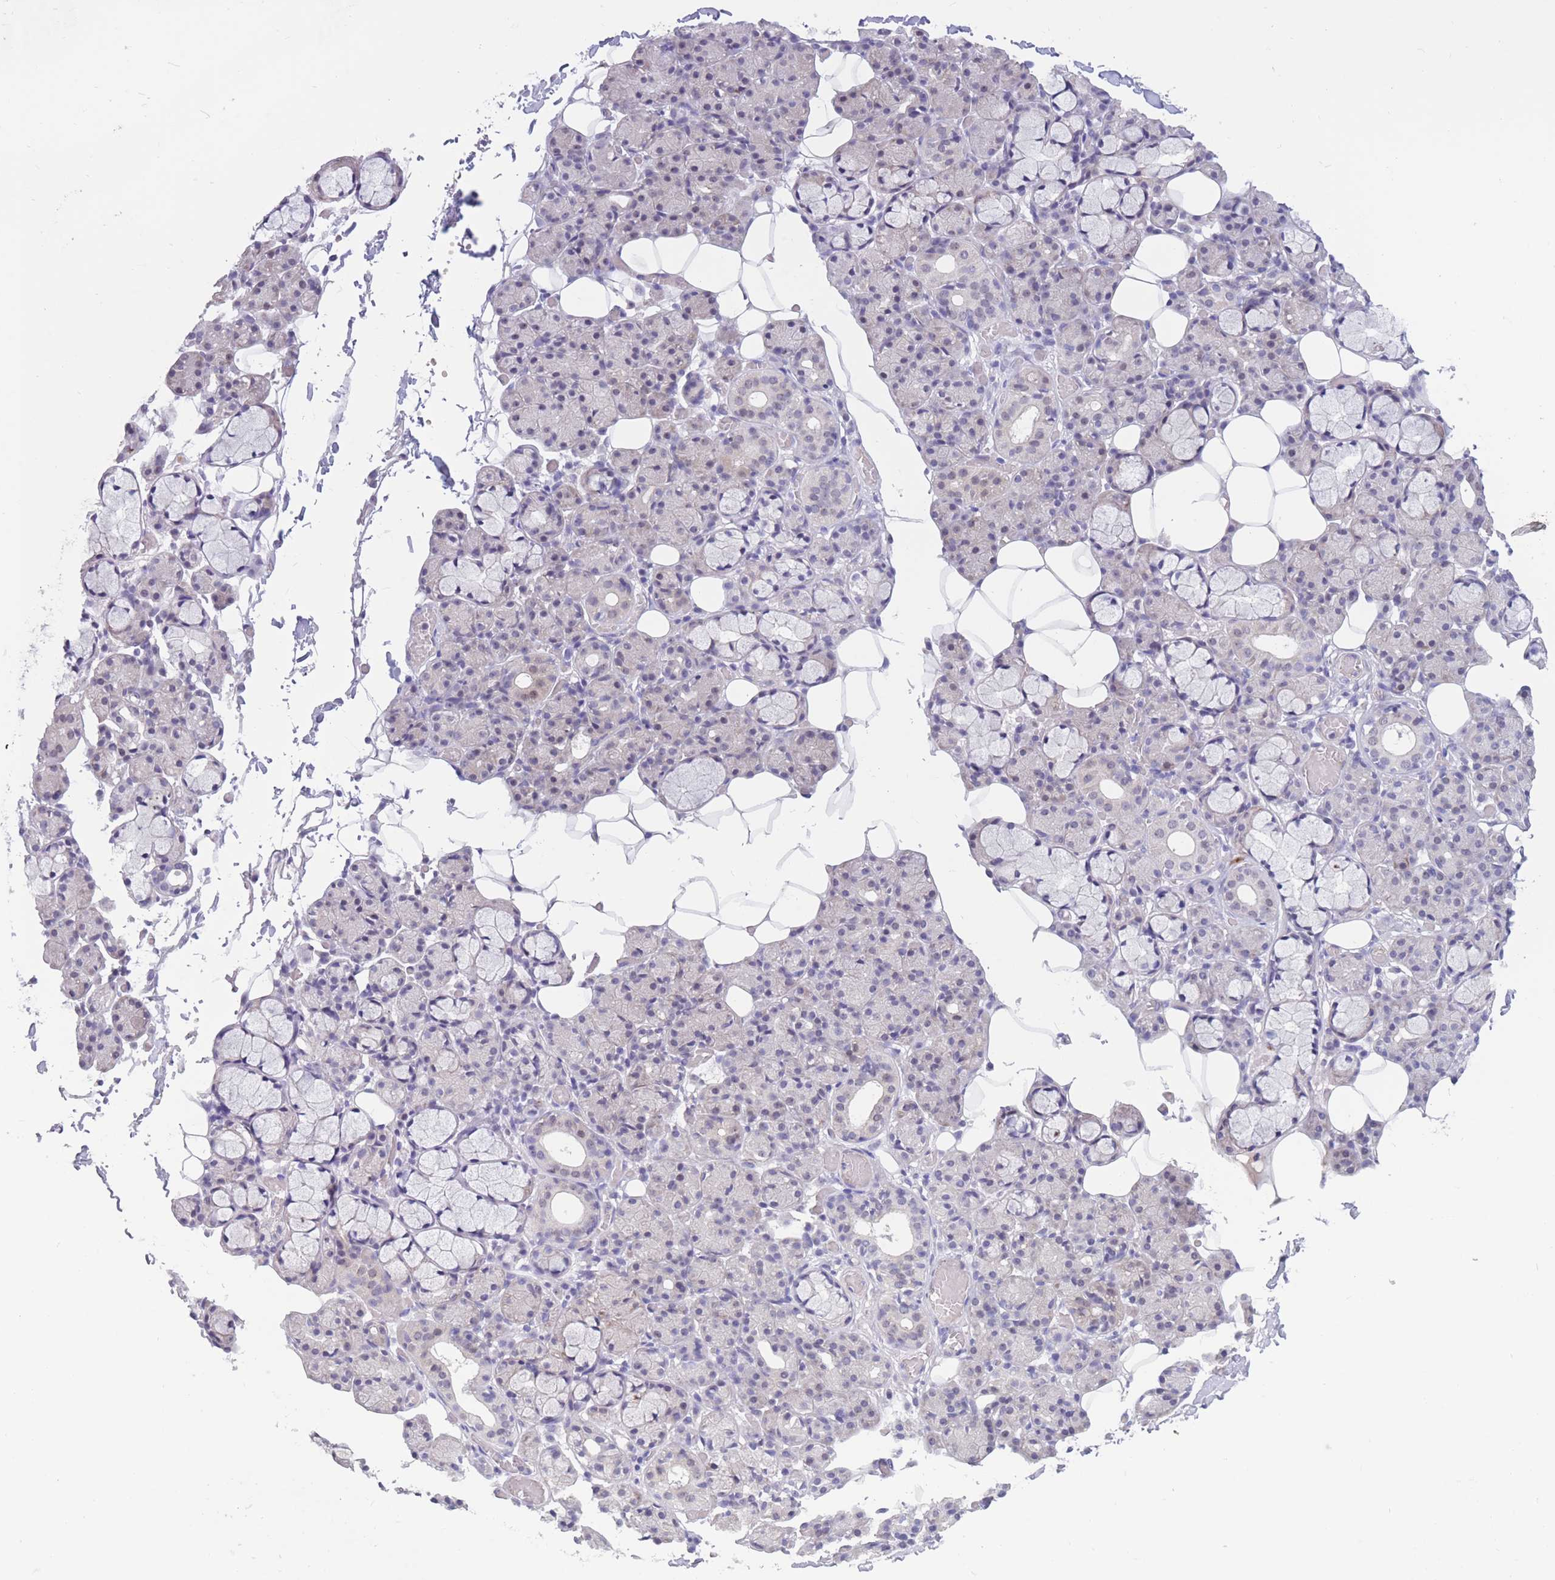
{"staining": {"intensity": "negative", "quantity": "none", "location": "none"}, "tissue": "salivary gland", "cell_type": "Glandular cells", "image_type": "normal", "snomed": [{"axis": "morphology", "description": "Normal tissue, NOS"}, {"axis": "topography", "description": "Salivary gland"}], "caption": "IHC image of normal salivary gland: human salivary gland stained with DAB displays no significant protein staining in glandular cells.", "gene": "BOP1", "patient": {"sex": "male", "age": 63}}